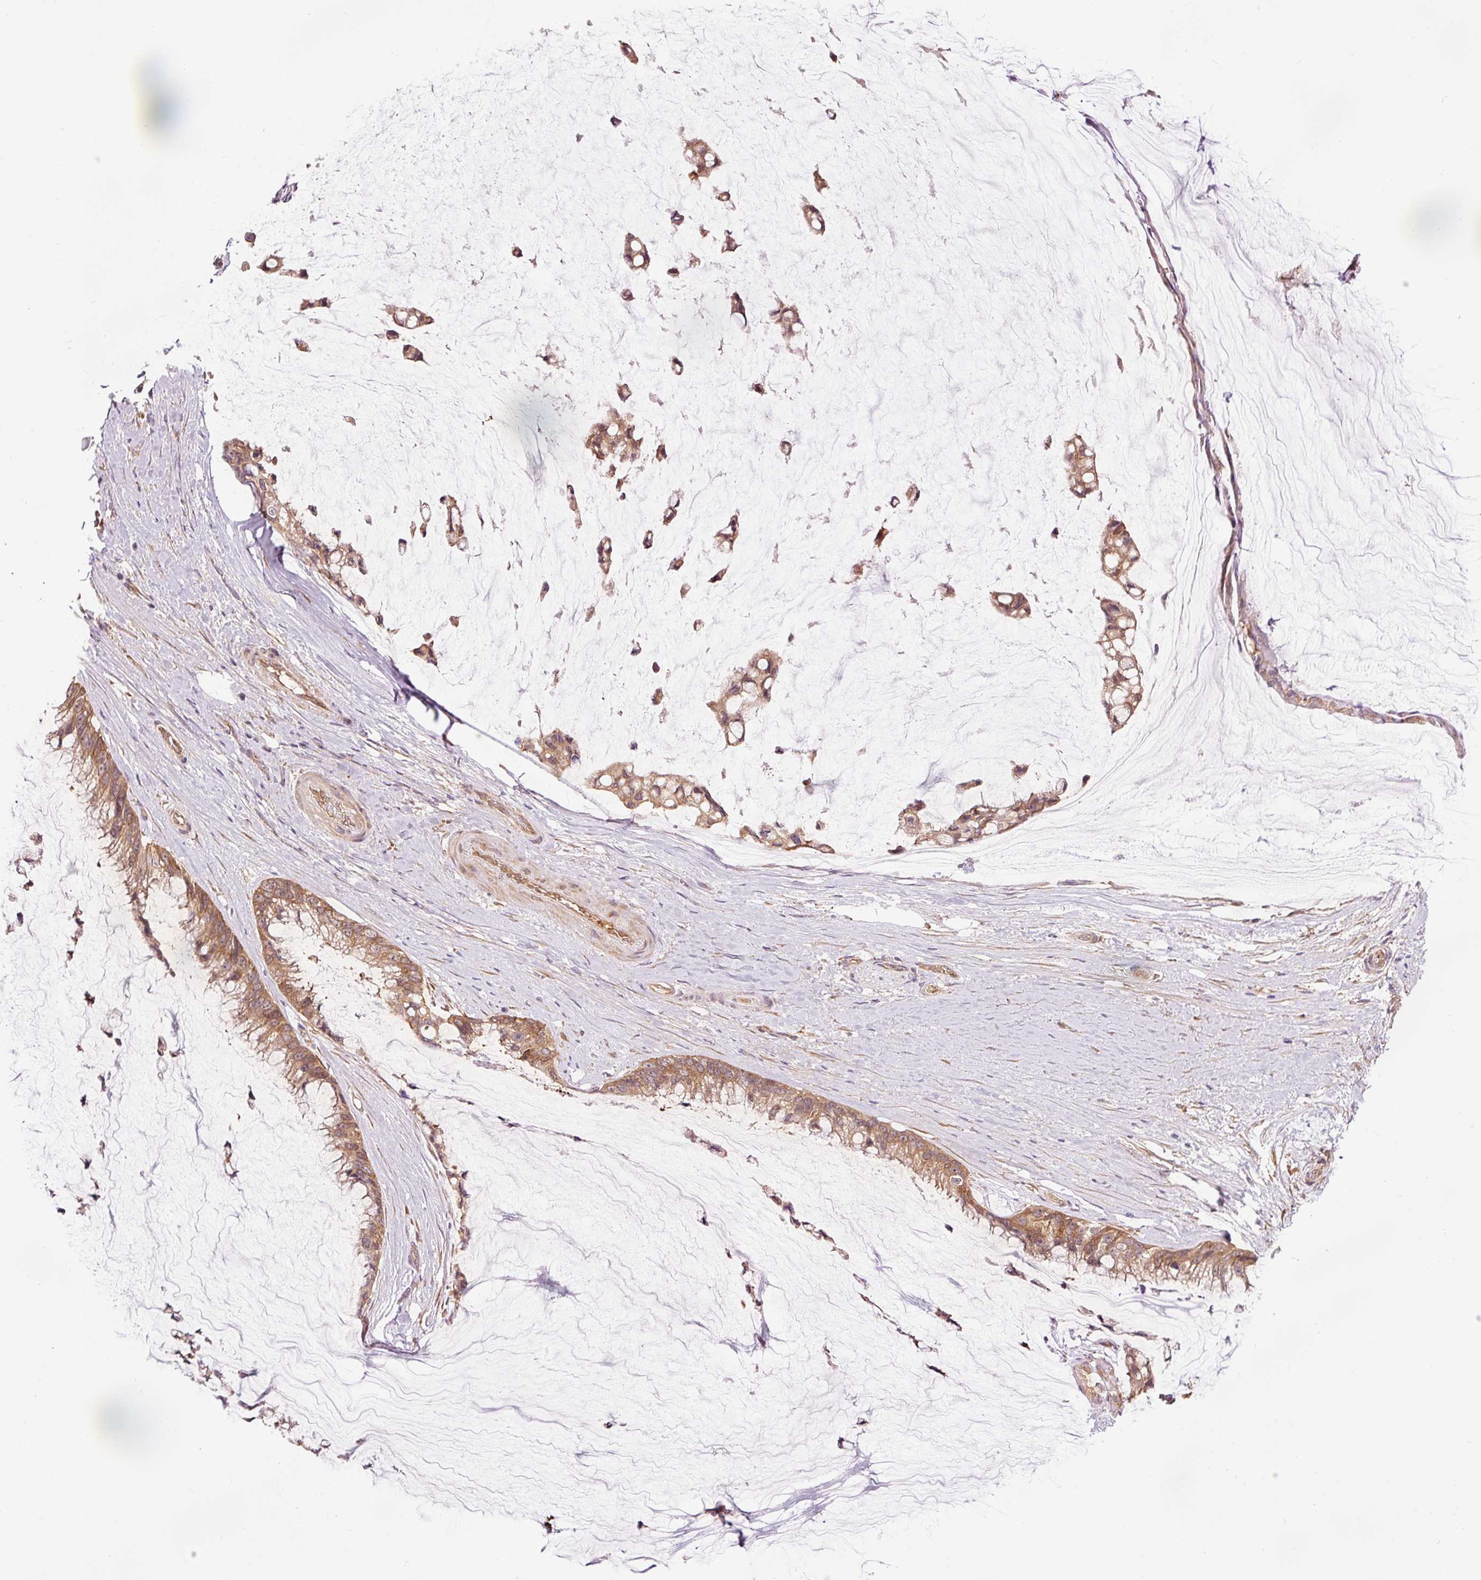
{"staining": {"intensity": "moderate", "quantity": ">75%", "location": "cytoplasmic/membranous"}, "tissue": "ovarian cancer", "cell_type": "Tumor cells", "image_type": "cancer", "snomed": [{"axis": "morphology", "description": "Cystadenocarcinoma, mucinous, NOS"}, {"axis": "topography", "description": "Ovary"}], "caption": "A brown stain labels moderate cytoplasmic/membranous positivity of a protein in human mucinous cystadenocarcinoma (ovarian) tumor cells.", "gene": "PDAP1", "patient": {"sex": "female", "age": 39}}